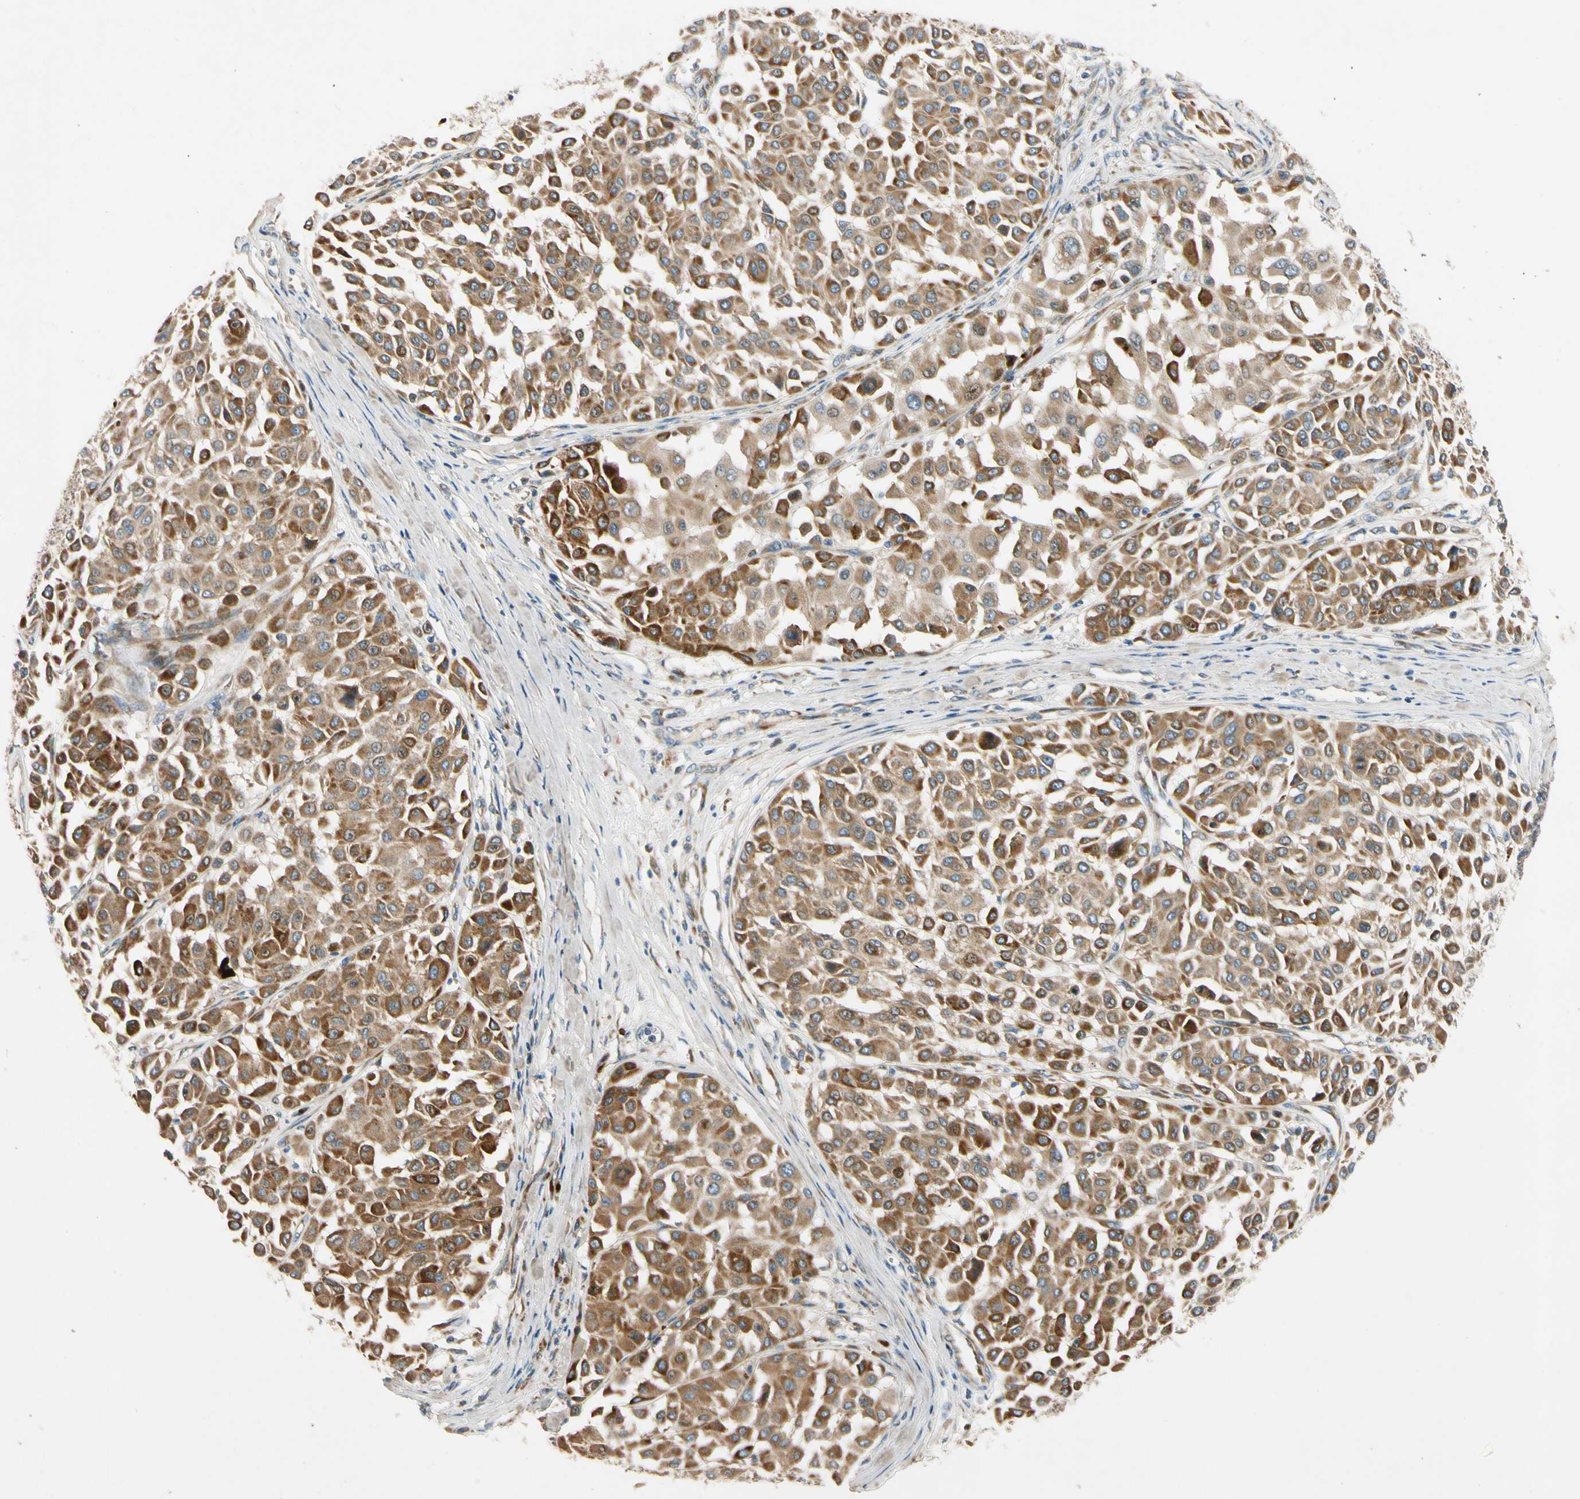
{"staining": {"intensity": "strong", "quantity": ">75%", "location": "cytoplasmic/membranous"}, "tissue": "melanoma", "cell_type": "Tumor cells", "image_type": "cancer", "snomed": [{"axis": "morphology", "description": "Malignant melanoma, Metastatic site"}, {"axis": "topography", "description": "Soft tissue"}], "caption": "Melanoma was stained to show a protein in brown. There is high levels of strong cytoplasmic/membranous expression in approximately >75% of tumor cells. The staining was performed using DAB (3,3'-diaminobenzidine) to visualize the protein expression in brown, while the nuclei were stained in blue with hematoxylin (Magnification: 20x).", "gene": "MST1R", "patient": {"sex": "male", "age": 41}}